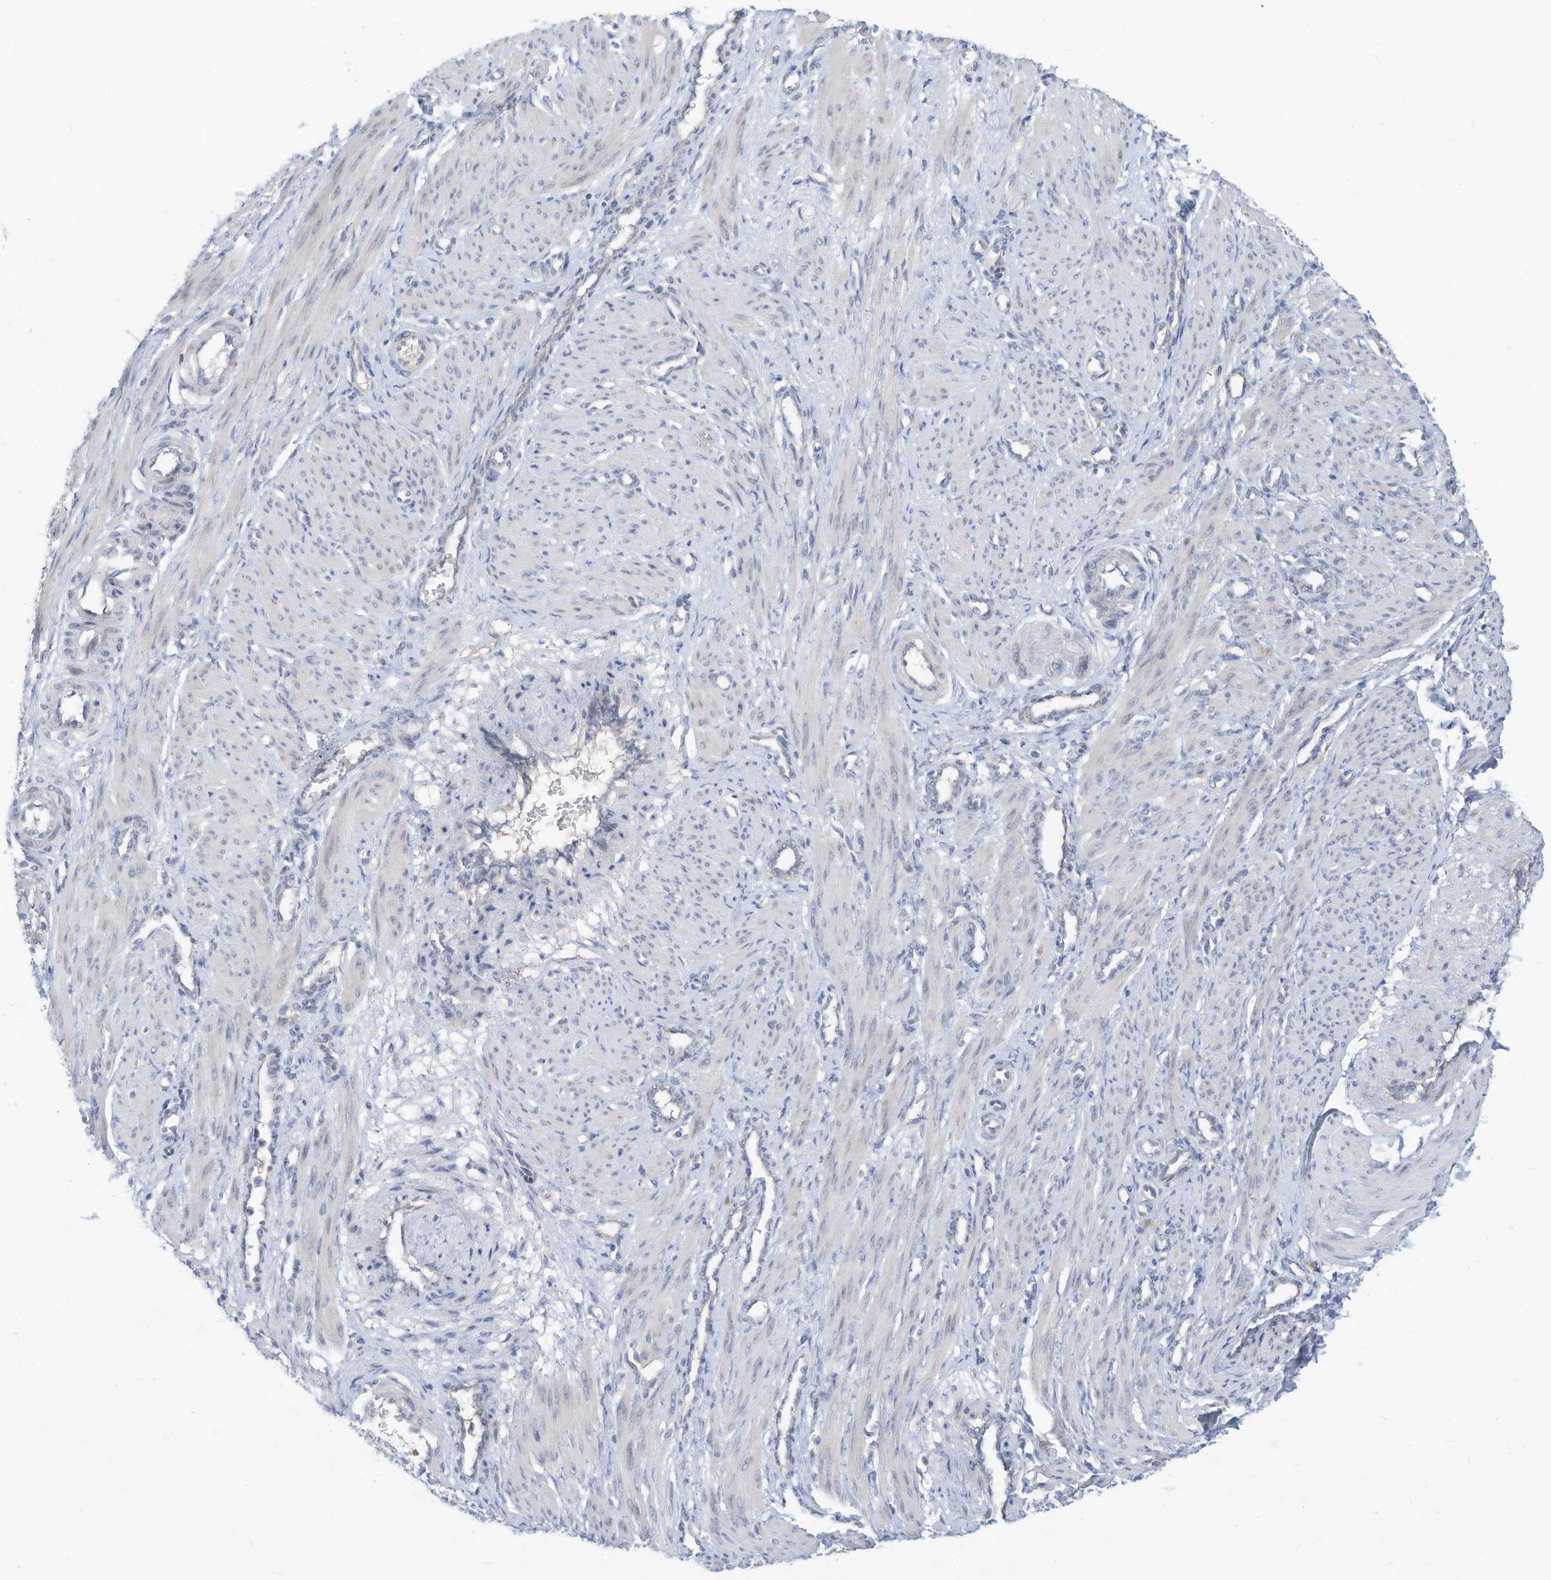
{"staining": {"intensity": "negative", "quantity": "none", "location": "none"}, "tissue": "smooth muscle", "cell_type": "Smooth muscle cells", "image_type": "normal", "snomed": [{"axis": "morphology", "description": "Normal tissue, NOS"}, {"axis": "topography", "description": "Endometrium"}], "caption": "DAB (3,3'-diaminobenzidine) immunohistochemical staining of benign human smooth muscle demonstrates no significant staining in smooth muscle cells.", "gene": "SLC1A5", "patient": {"sex": "female", "age": 33}}